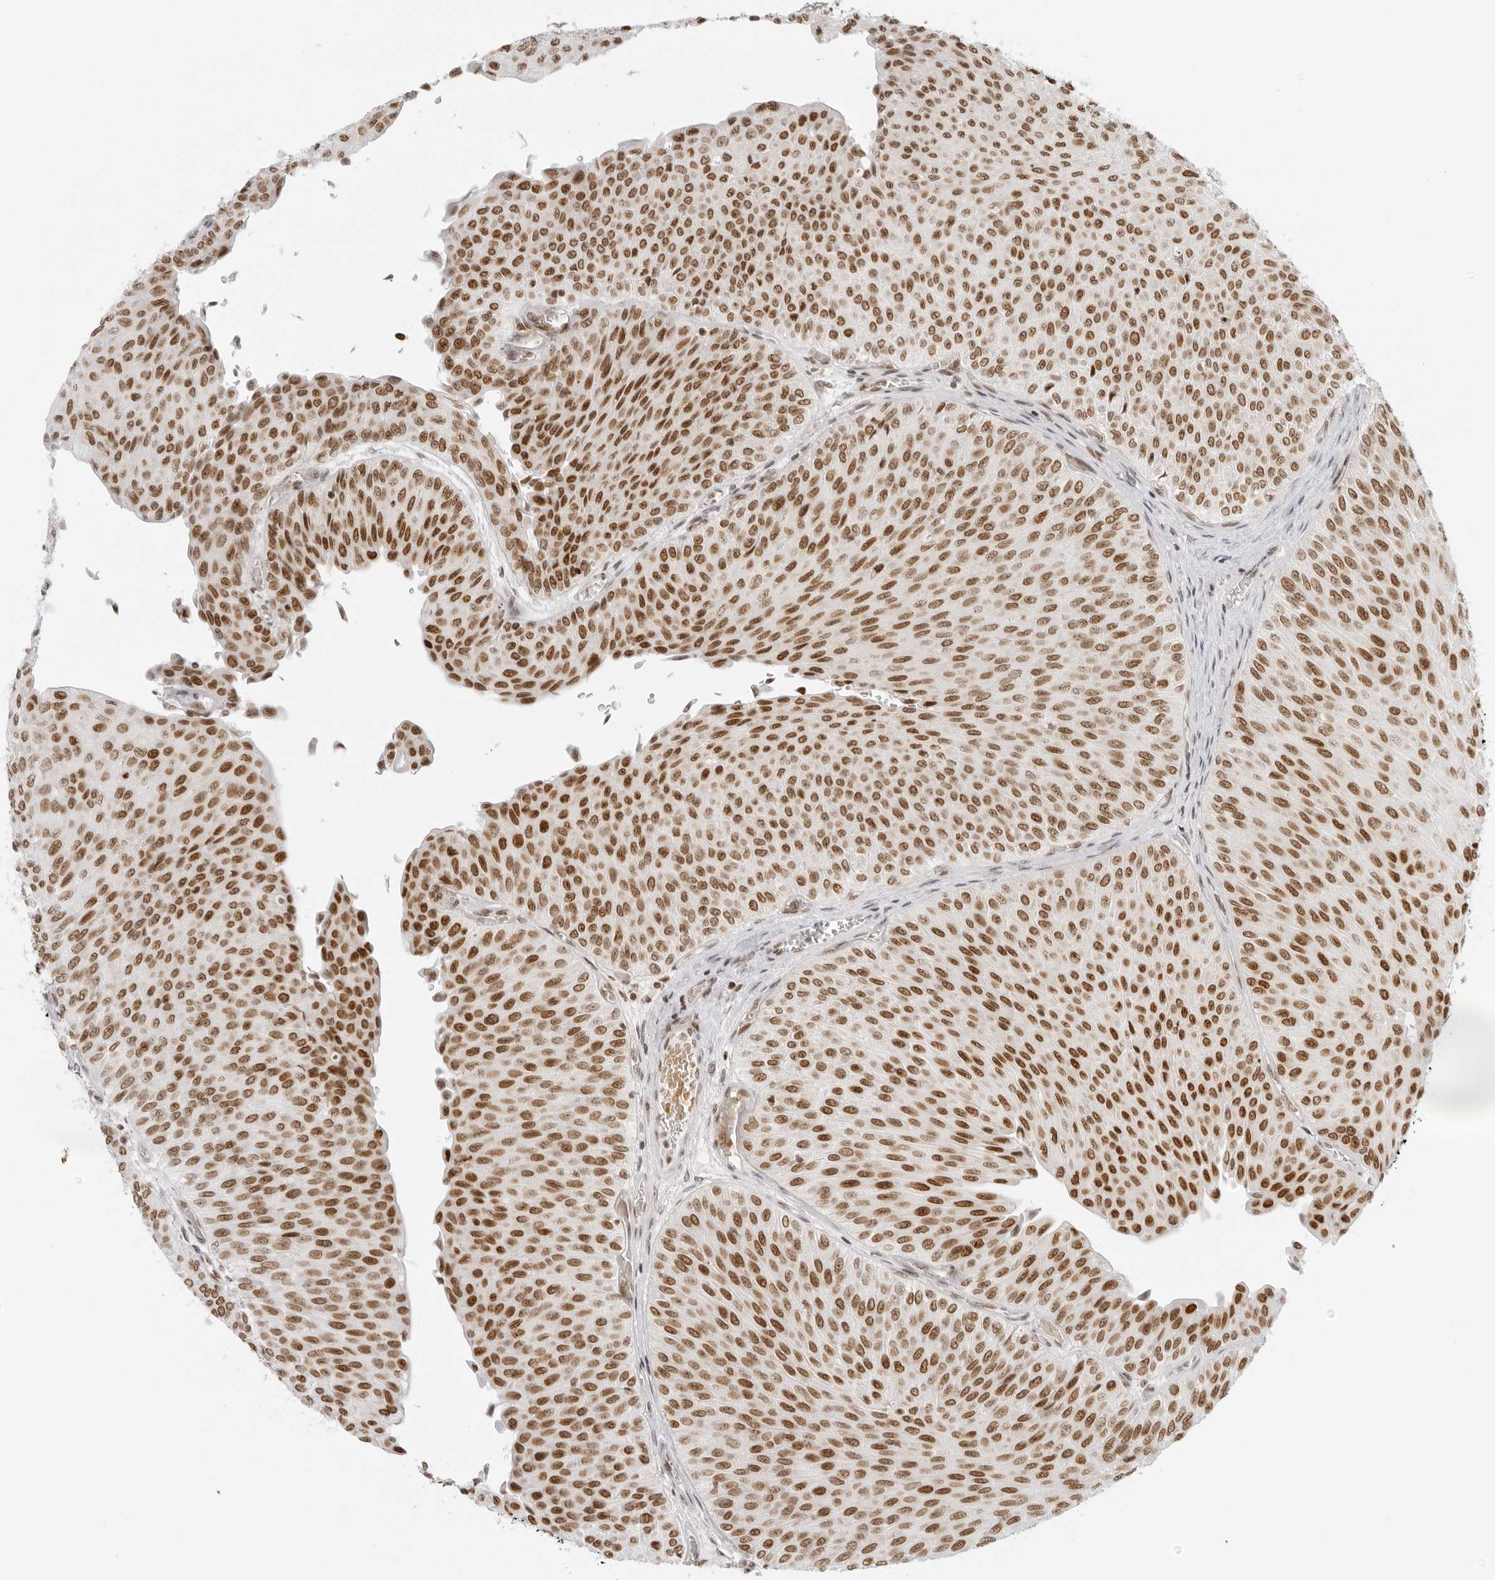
{"staining": {"intensity": "moderate", "quantity": ">75%", "location": "nuclear"}, "tissue": "urothelial cancer", "cell_type": "Tumor cells", "image_type": "cancer", "snomed": [{"axis": "morphology", "description": "Urothelial carcinoma, Low grade"}, {"axis": "topography", "description": "Urinary bladder"}], "caption": "Immunohistochemical staining of human urothelial cancer demonstrates moderate nuclear protein positivity in about >75% of tumor cells. Immunohistochemistry stains the protein in brown and the nuclei are stained blue.", "gene": "RCC1", "patient": {"sex": "male", "age": 78}}